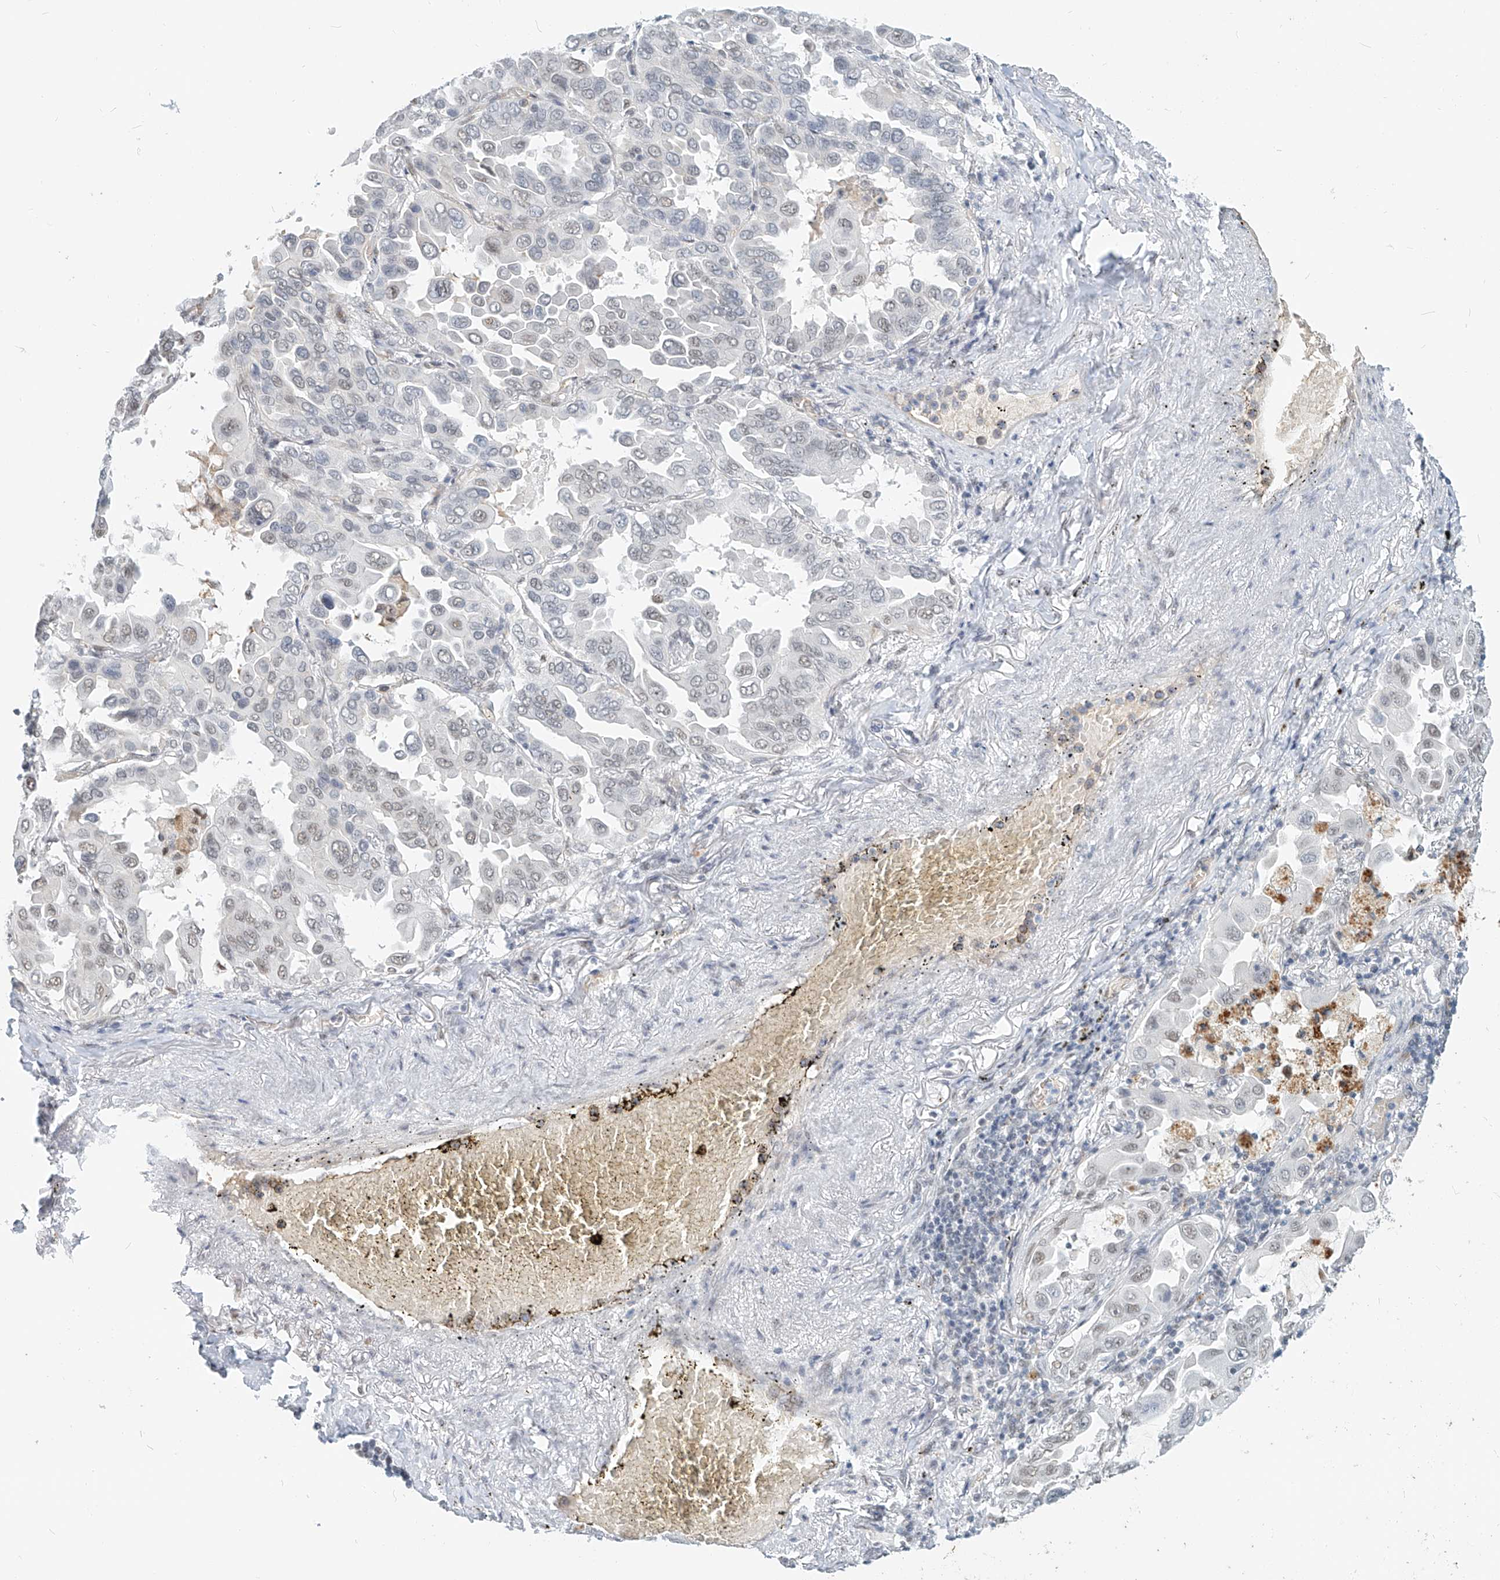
{"staining": {"intensity": "weak", "quantity": "25%-75%", "location": "nuclear"}, "tissue": "lung cancer", "cell_type": "Tumor cells", "image_type": "cancer", "snomed": [{"axis": "morphology", "description": "Adenocarcinoma, NOS"}, {"axis": "topography", "description": "Lung"}], "caption": "Immunohistochemical staining of lung adenocarcinoma exhibits low levels of weak nuclear protein positivity in approximately 25%-75% of tumor cells. (DAB IHC with brightfield microscopy, high magnification).", "gene": "SASH1", "patient": {"sex": "male", "age": 64}}